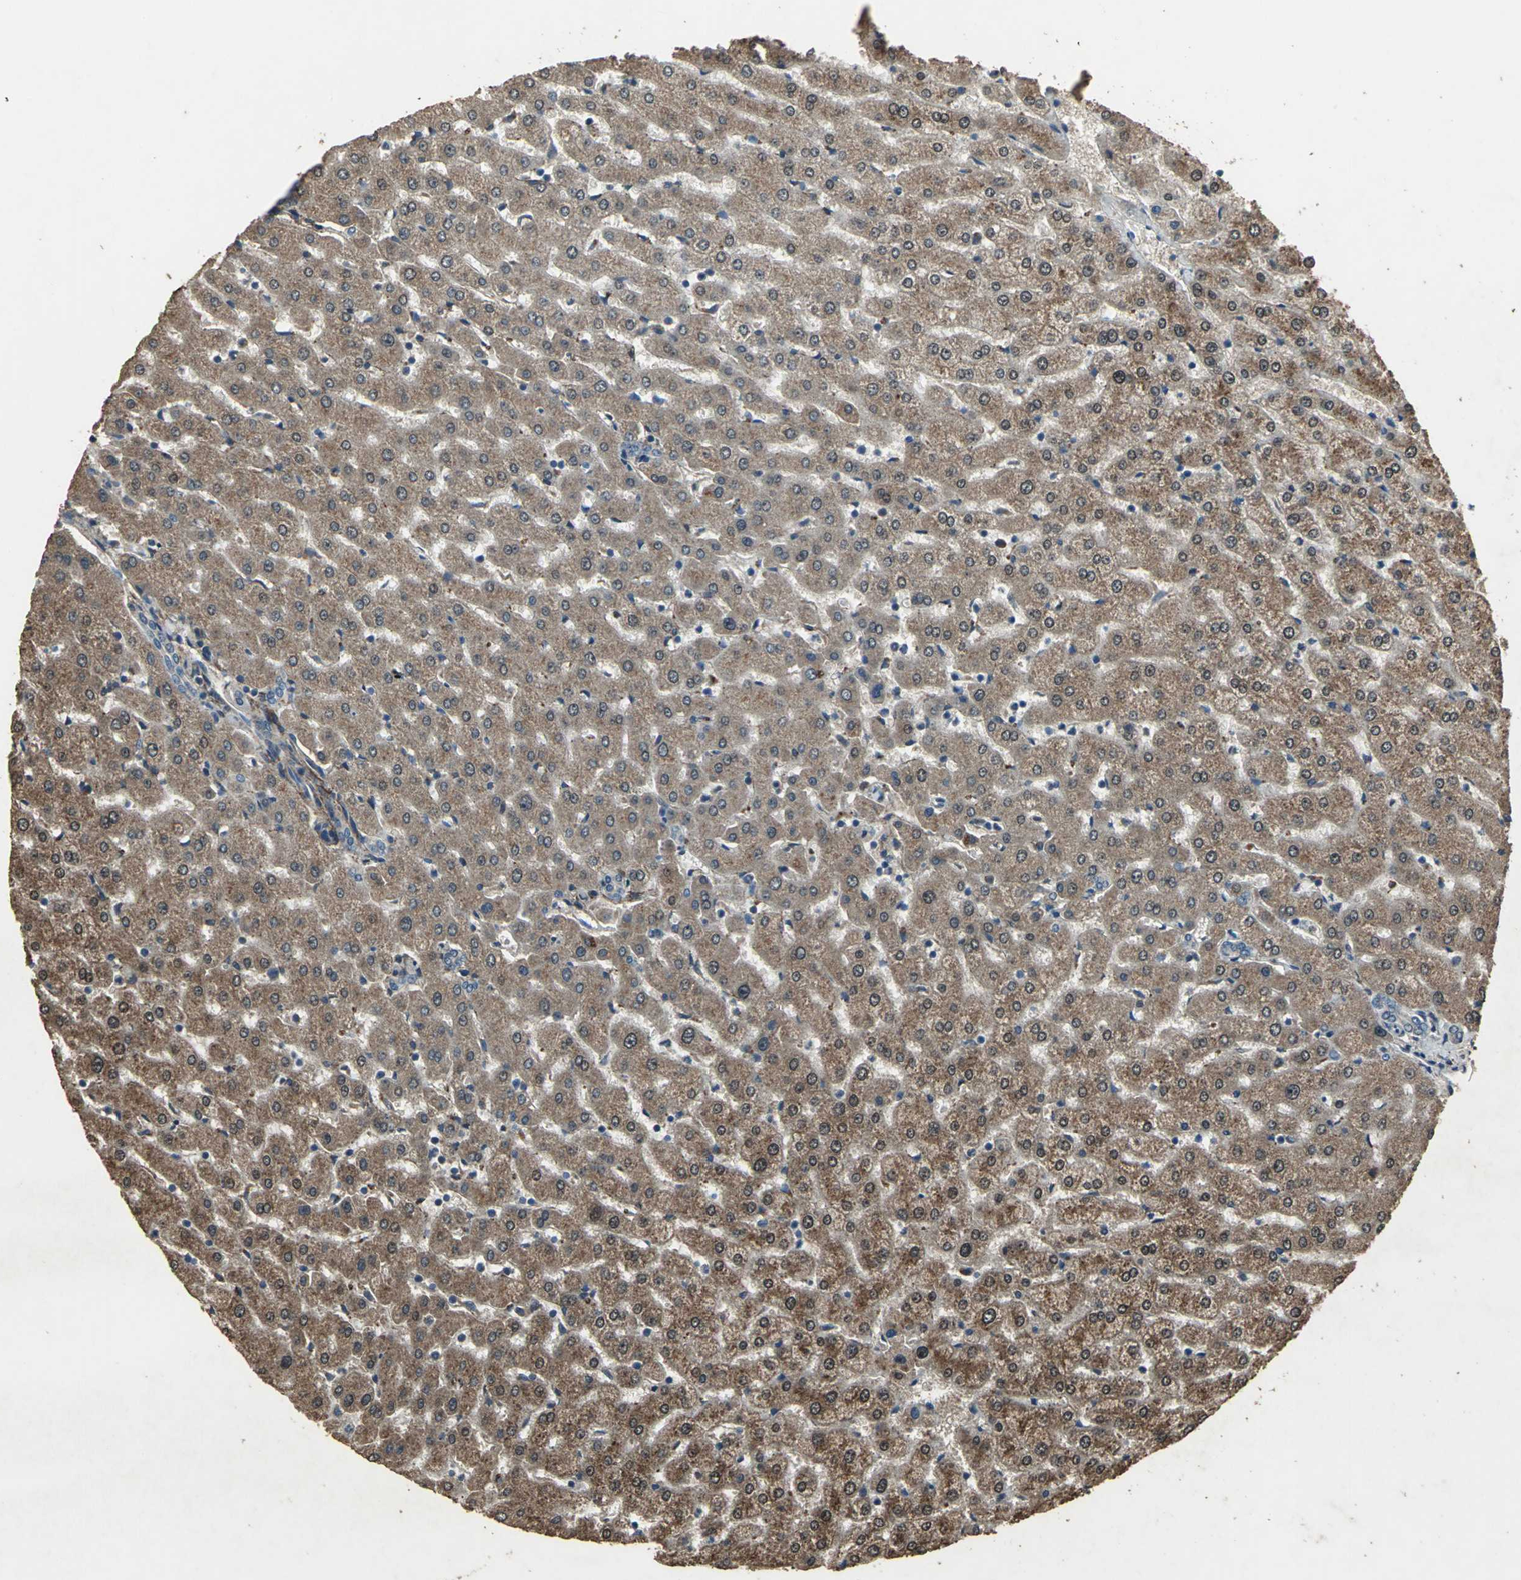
{"staining": {"intensity": "weak", "quantity": ">75%", "location": "cytoplasmic/membranous"}, "tissue": "liver", "cell_type": "Cholangiocytes", "image_type": "normal", "snomed": [{"axis": "morphology", "description": "Normal tissue, NOS"}, {"axis": "morphology", "description": "Fibrosis, NOS"}, {"axis": "topography", "description": "Liver"}], "caption": "Normal liver demonstrates weak cytoplasmic/membranous positivity in approximately >75% of cholangiocytes, visualized by immunohistochemistry. The staining is performed using DAB (3,3'-diaminobenzidine) brown chromogen to label protein expression. The nuclei are counter-stained blue using hematoxylin.", "gene": "SEPTIN4", "patient": {"sex": "female", "age": 29}}